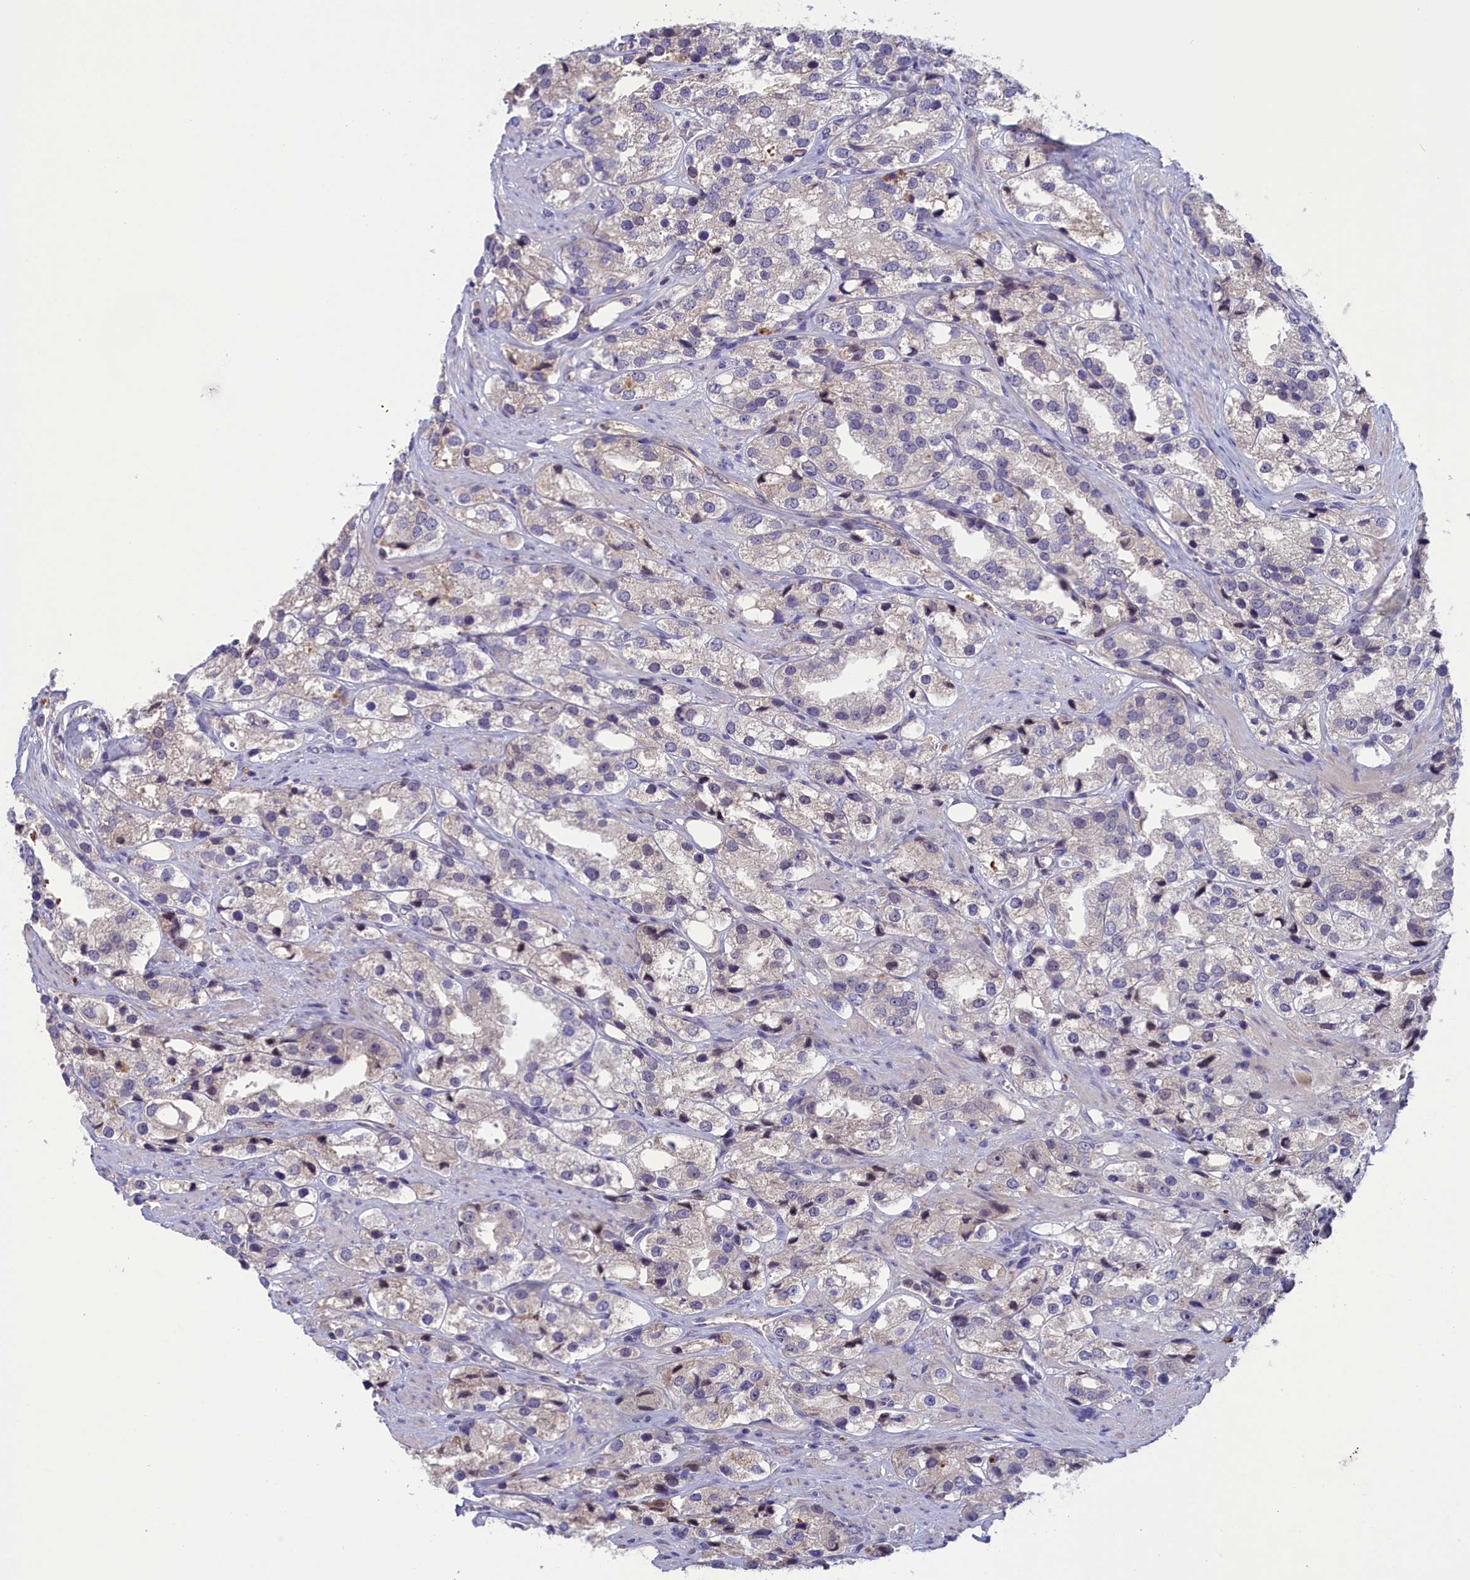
{"staining": {"intensity": "weak", "quantity": "<25%", "location": "cytoplasmic/membranous"}, "tissue": "prostate cancer", "cell_type": "Tumor cells", "image_type": "cancer", "snomed": [{"axis": "morphology", "description": "Adenocarcinoma, NOS"}, {"axis": "topography", "description": "Prostate"}], "caption": "Tumor cells show no significant protein positivity in prostate cancer (adenocarcinoma). (DAB (3,3'-diaminobenzidine) immunohistochemistry (IHC), high magnification).", "gene": "STYX", "patient": {"sex": "male", "age": 79}}